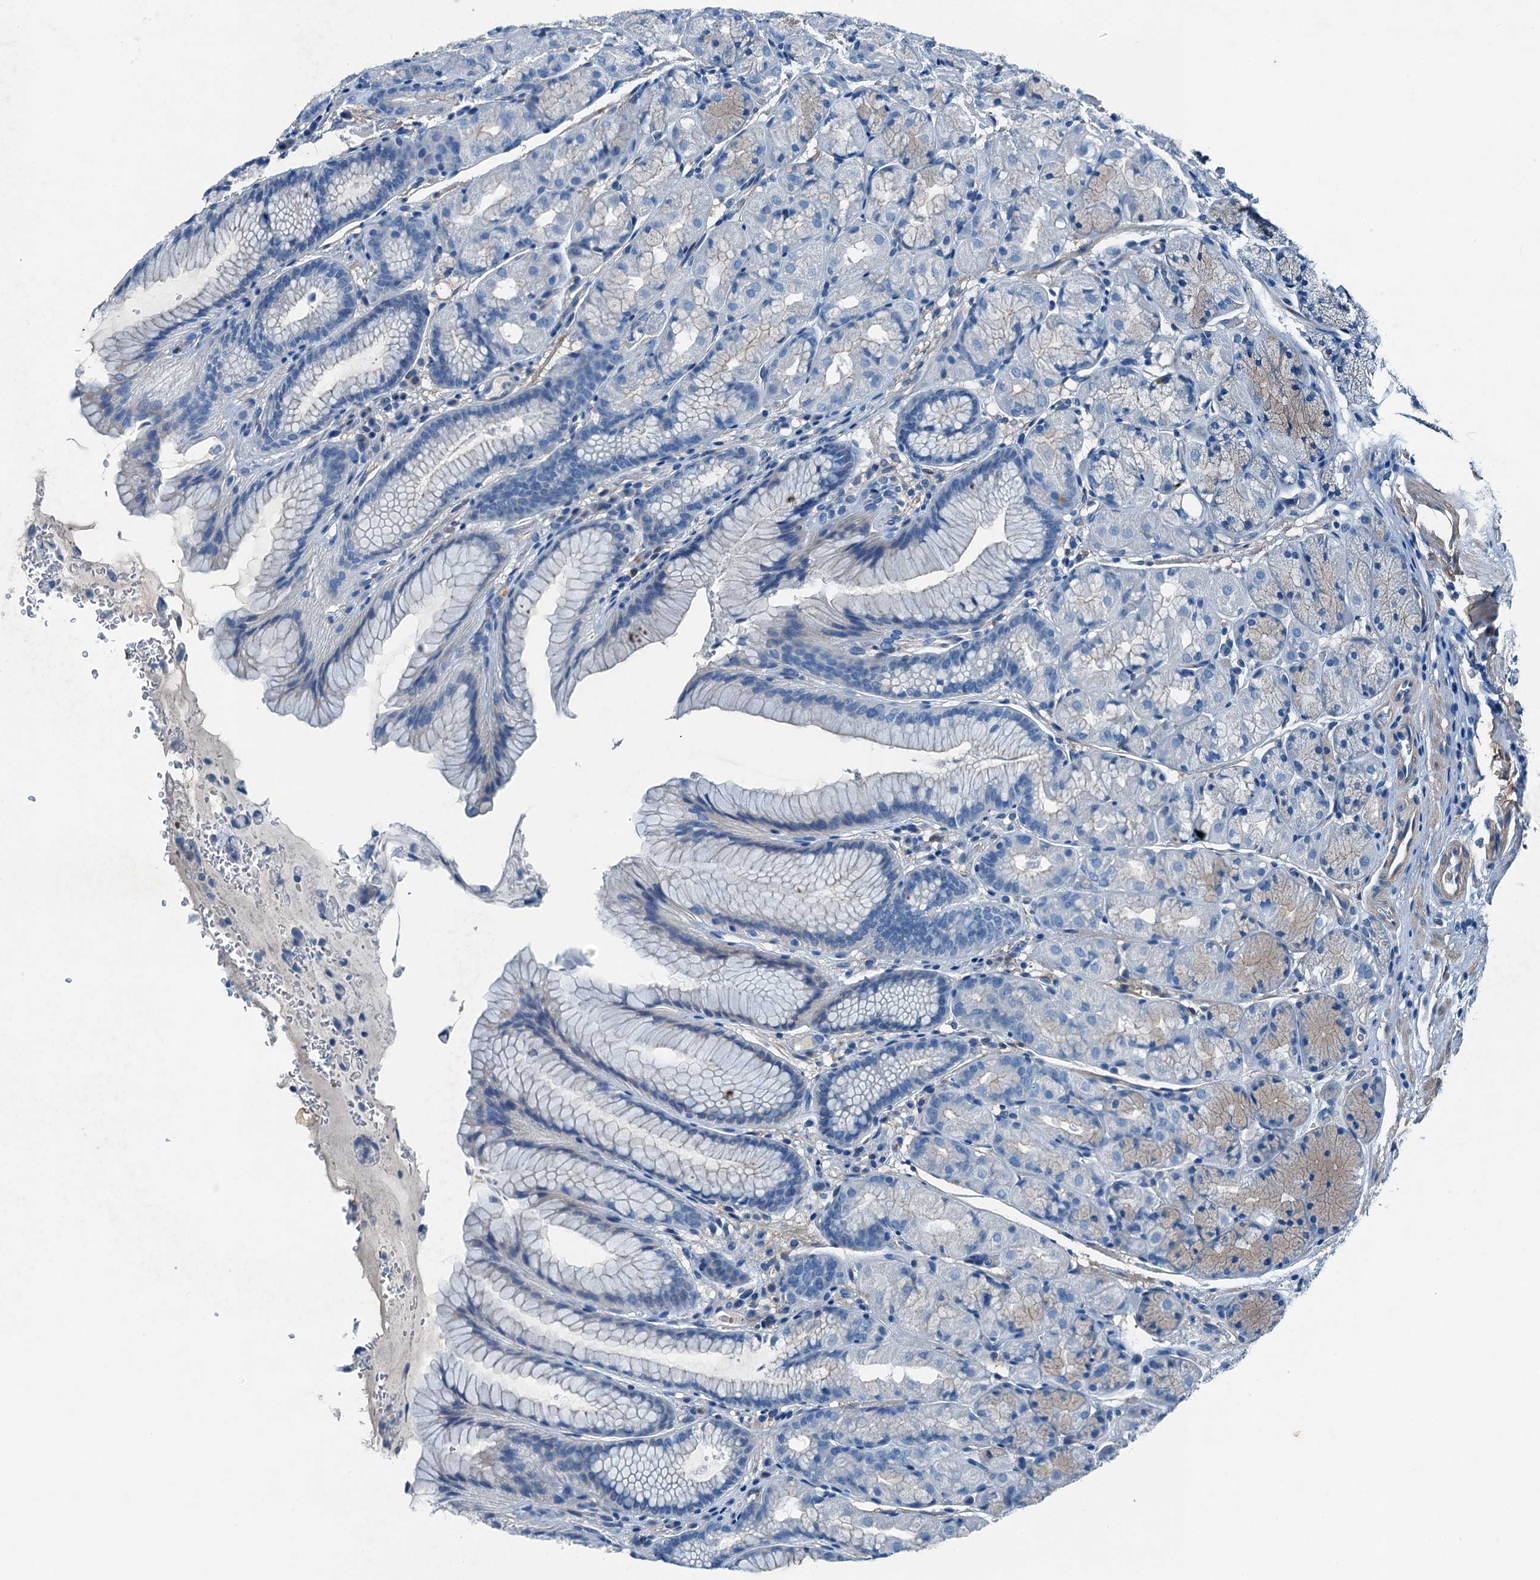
{"staining": {"intensity": "weak", "quantity": "<25%", "location": "cytoplasmic/membranous"}, "tissue": "stomach", "cell_type": "Glandular cells", "image_type": "normal", "snomed": [{"axis": "morphology", "description": "Normal tissue, NOS"}, {"axis": "topography", "description": "Stomach"}], "caption": "Immunohistochemistry of normal human stomach exhibits no staining in glandular cells.", "gene": "RAB3IL1", "patient": {"sex": "male", "age": 63}}